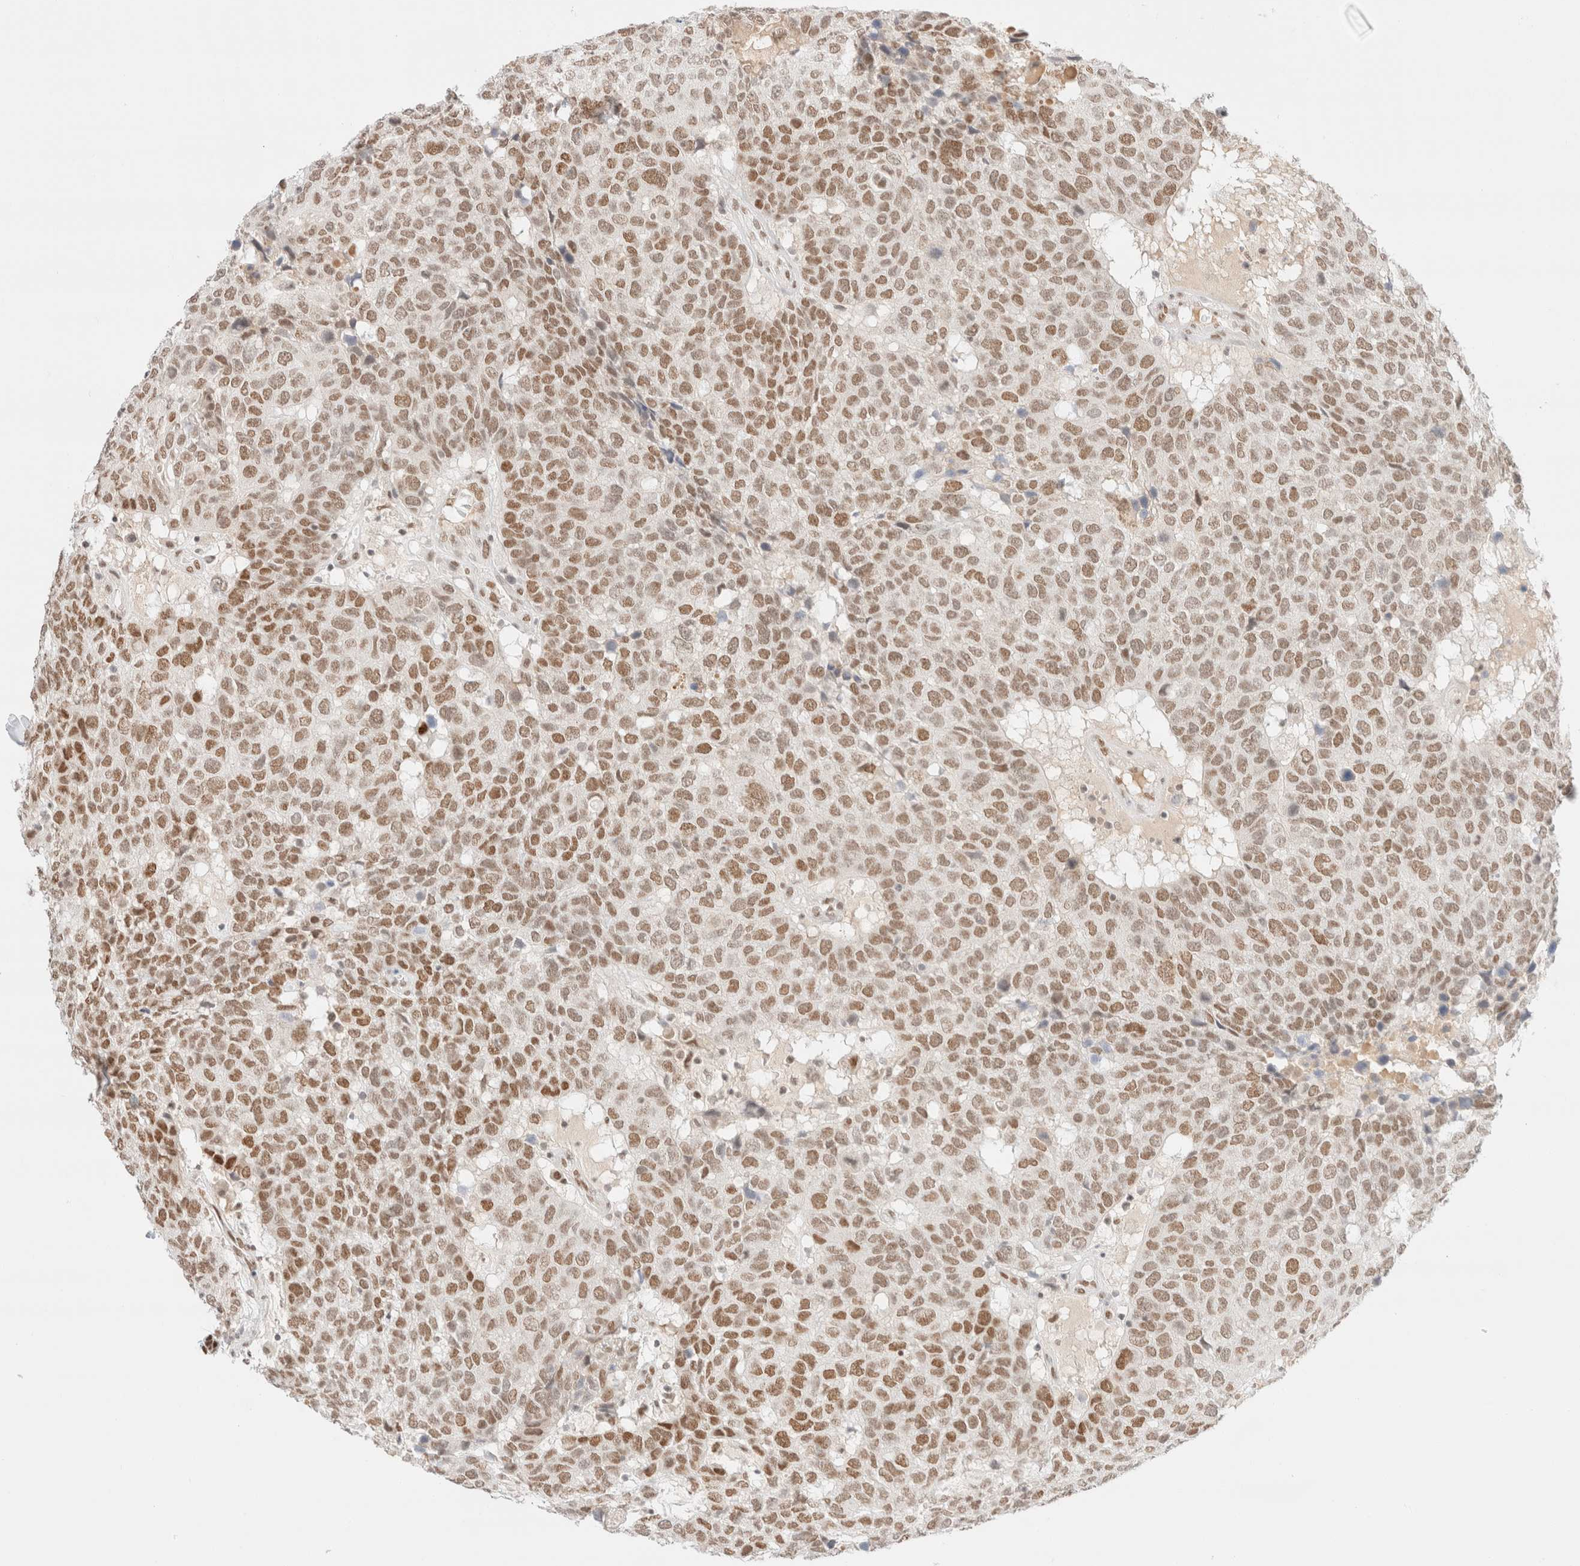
{"staining": {"intensity": "moderate", "quantity": ">75%", "location": "nuclear"}, "tissue": "head and neck cancer", "cell_type": "Tumor cells", "image_type": "cancer", "snomed": [{"axis": "morphology", "description": "Squamous cell carcinoma, NOS"}, {"axis": "topography", "description": "Head-Neck"}], "caption": "Head and neck cancer (squamous cell carcinoma) stained with a protein marker displays moderate staining in tumor cells.", "gene": "CIC", "patient": {"sex": "male", "age": 66}}